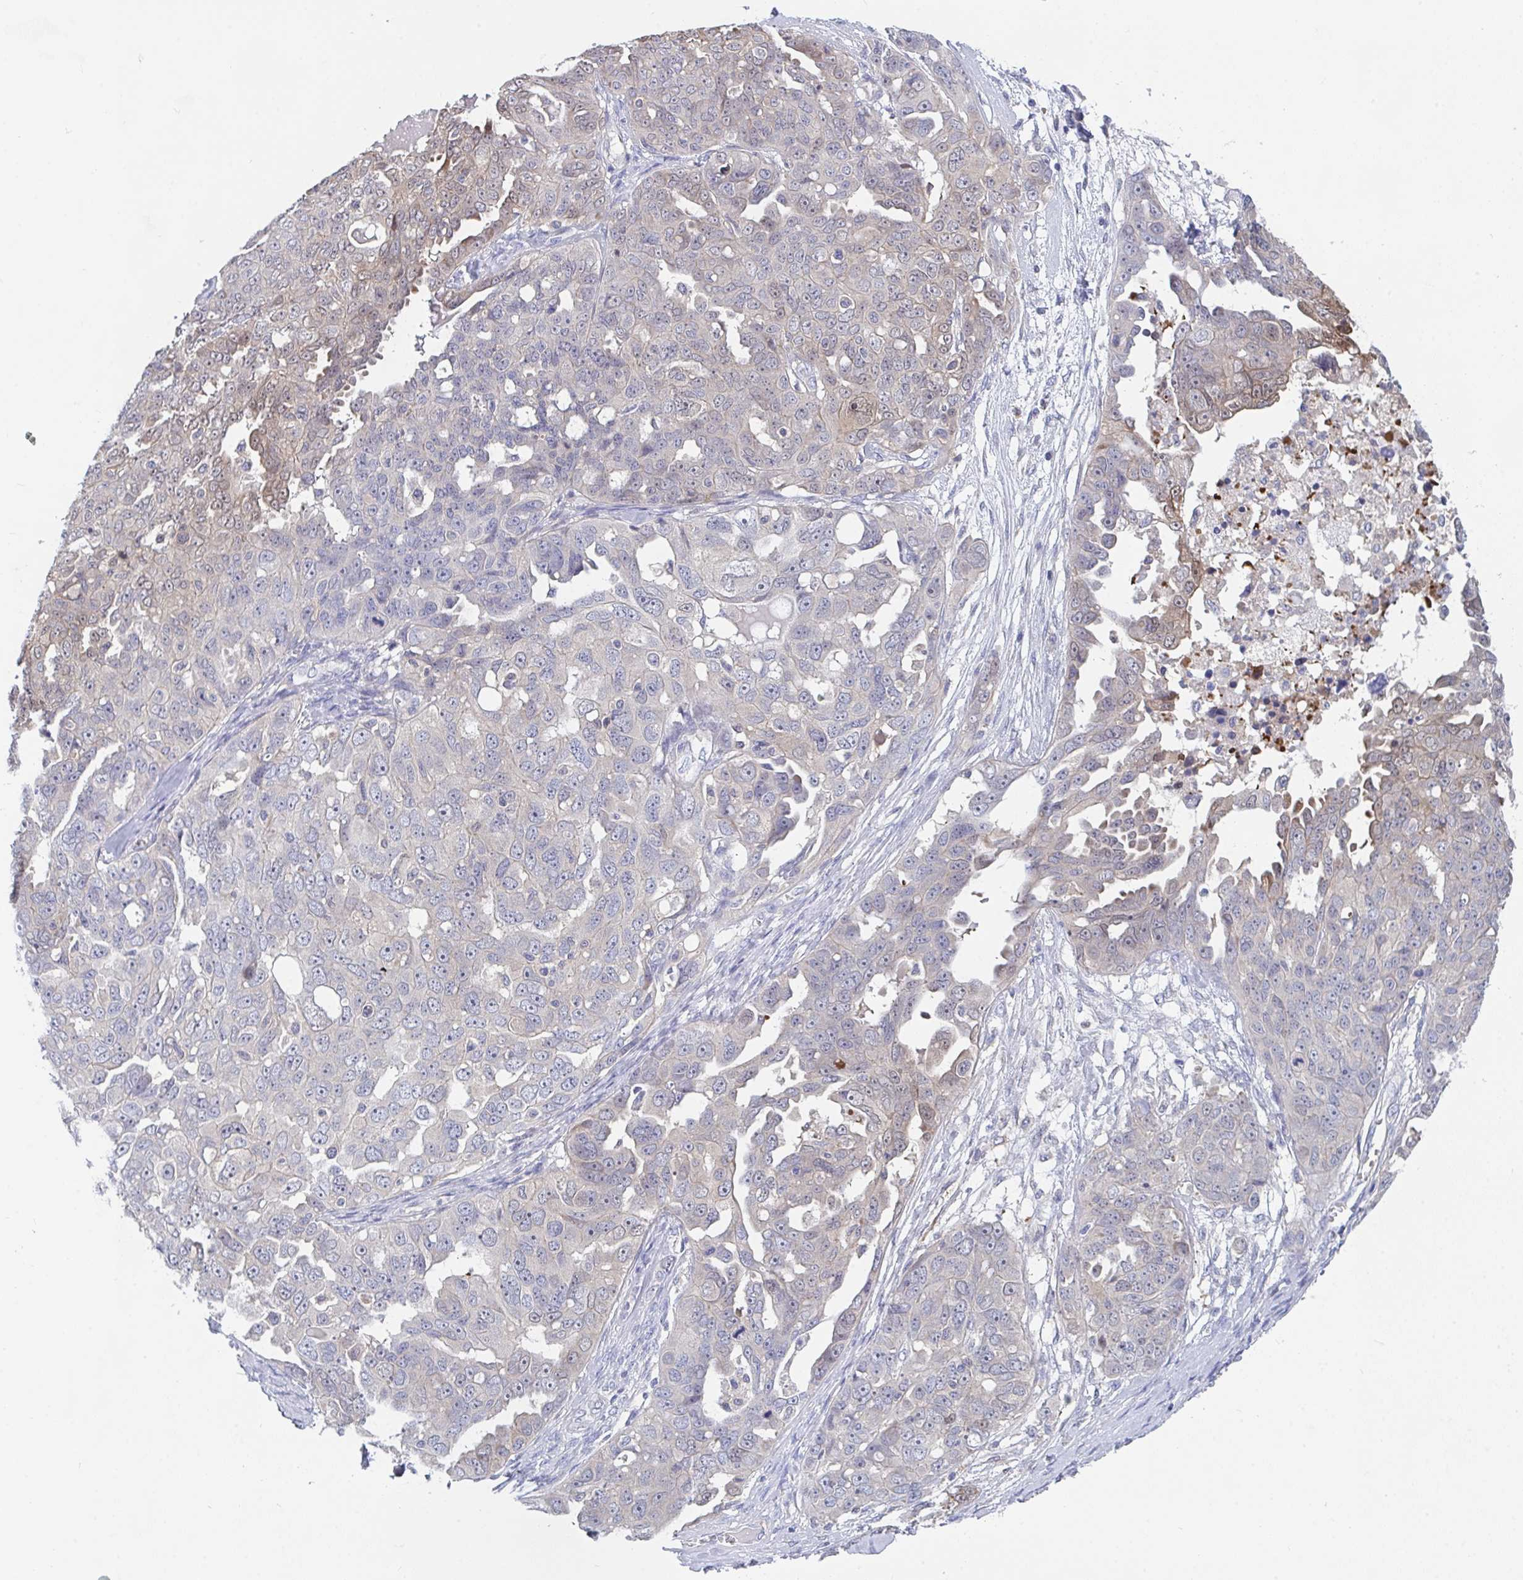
{"staining": {"intensity": "moderate", "quantity": "<25%", "location": "cytoplasmic/membranous"}, "tissue": "ovarian cancer", "cell_type": "Tumor cells", "image_type": "cancer", "snomed": [{"axis": "morphology", "description": "Carcinoma, endometroid"}, {"axis": "topography", "description": "Ovary"}], "caption": "Brown immunohistochemical staining in human ovarian endometroid carcinoma displays moderate cytoplasmic/membranous staining in about <25% of tumor cells.", "gene": "P2RX3", "patient": {"sex": "female", "age": 70}}